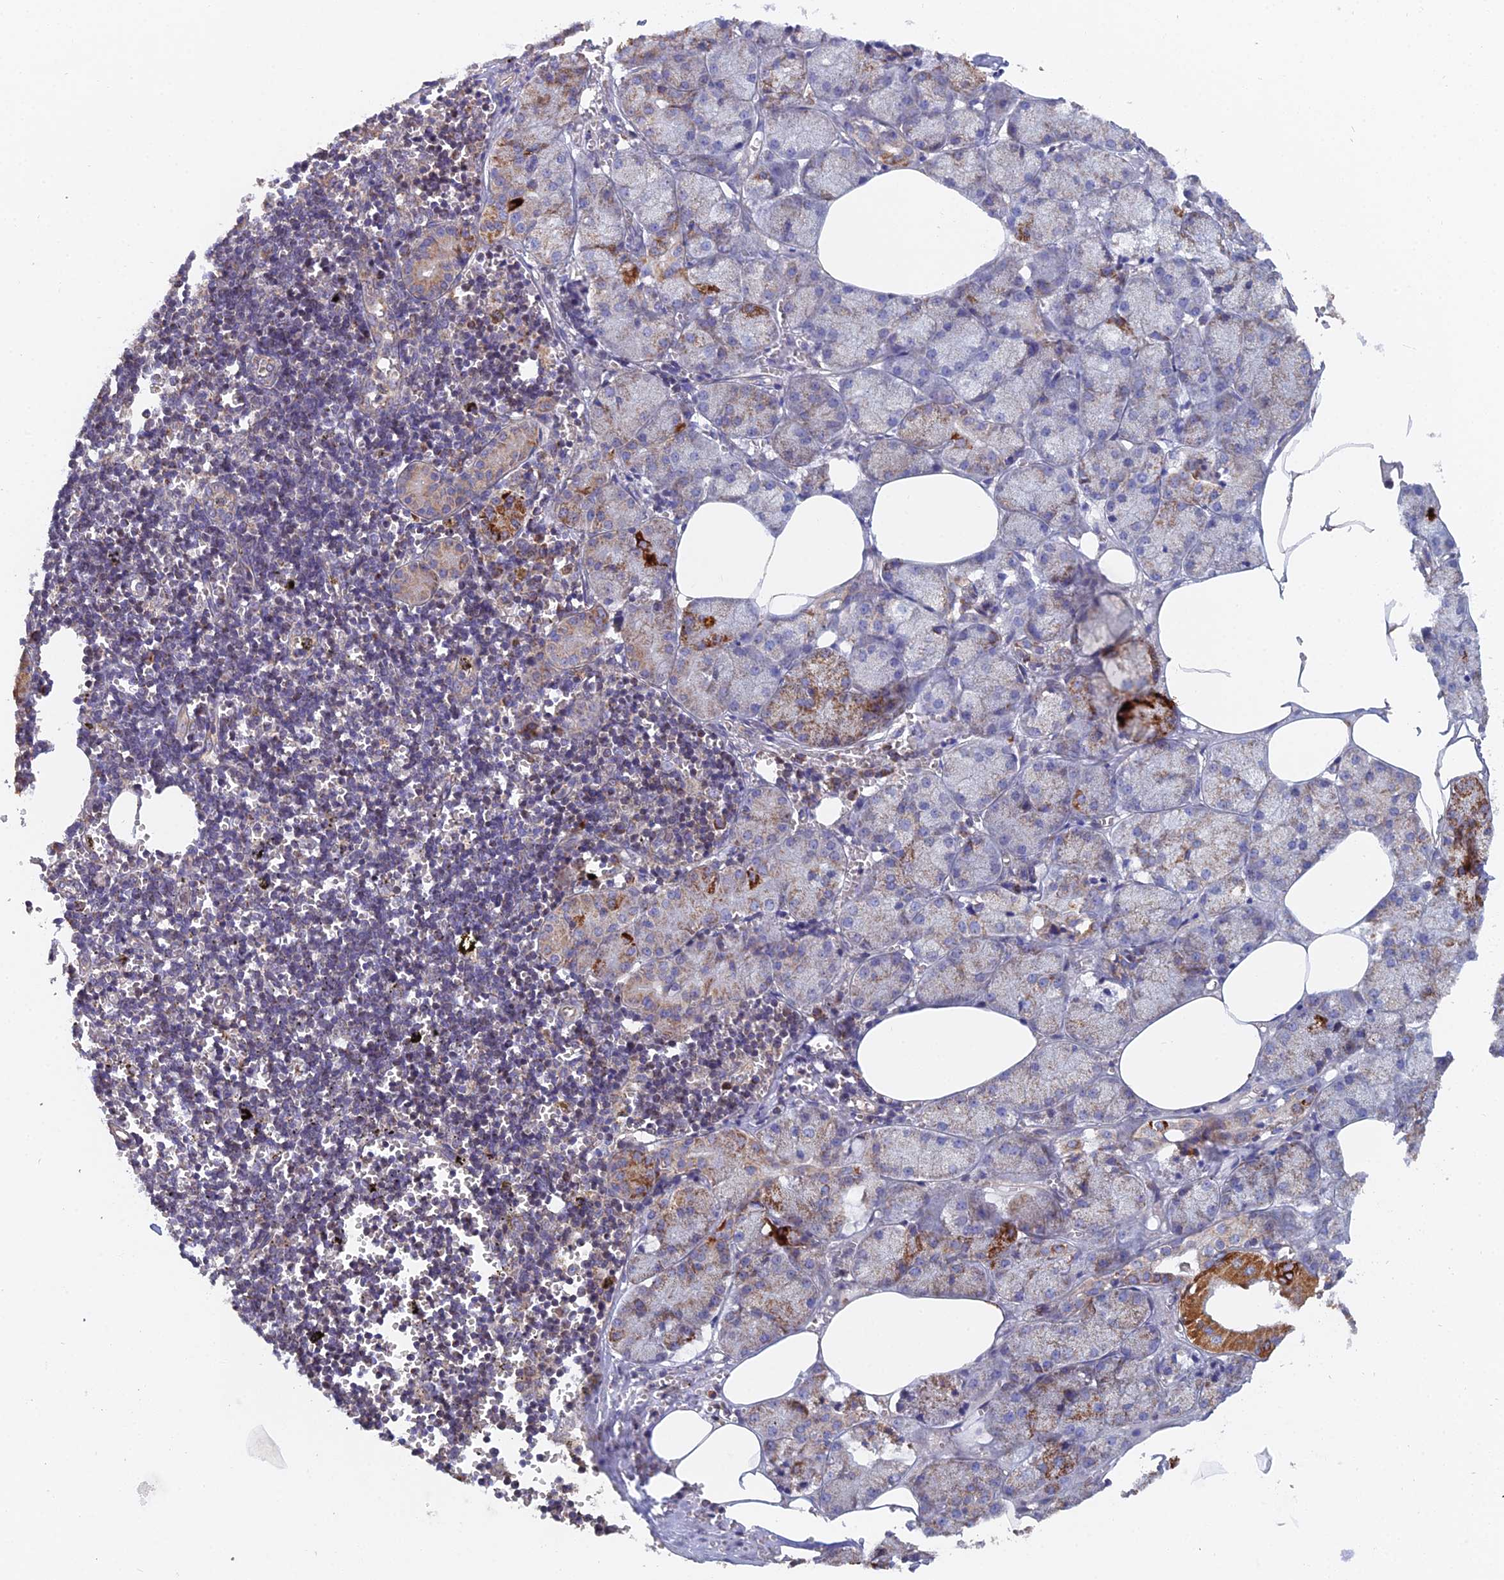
{"staining": {"intensity": "strong", "quantity": "<25%", "location": "cytoplasmic/membranous"}, "tissue": "salivary gland", "cell_type": "Glandular cells", "image_type": "normal", "snomed": [{"axis": "morphology", "description": "Normal tissue, NOS"}, {"axis": "topography", "description": "Salivary gland"}], "caption": "Immunohistochemistry (IHC) (DAB (3,3'-diaminobenzidine)) staining of unremarkable salivary gland shows strong cytoplasmic/membranous protein staining in about <25% of glandular cells. Immunohistochemistry stains the protein in brown and the nuclei are stained blue.", "gene": "ECSIT", "patient": {"sex": "male", "age": 62}}